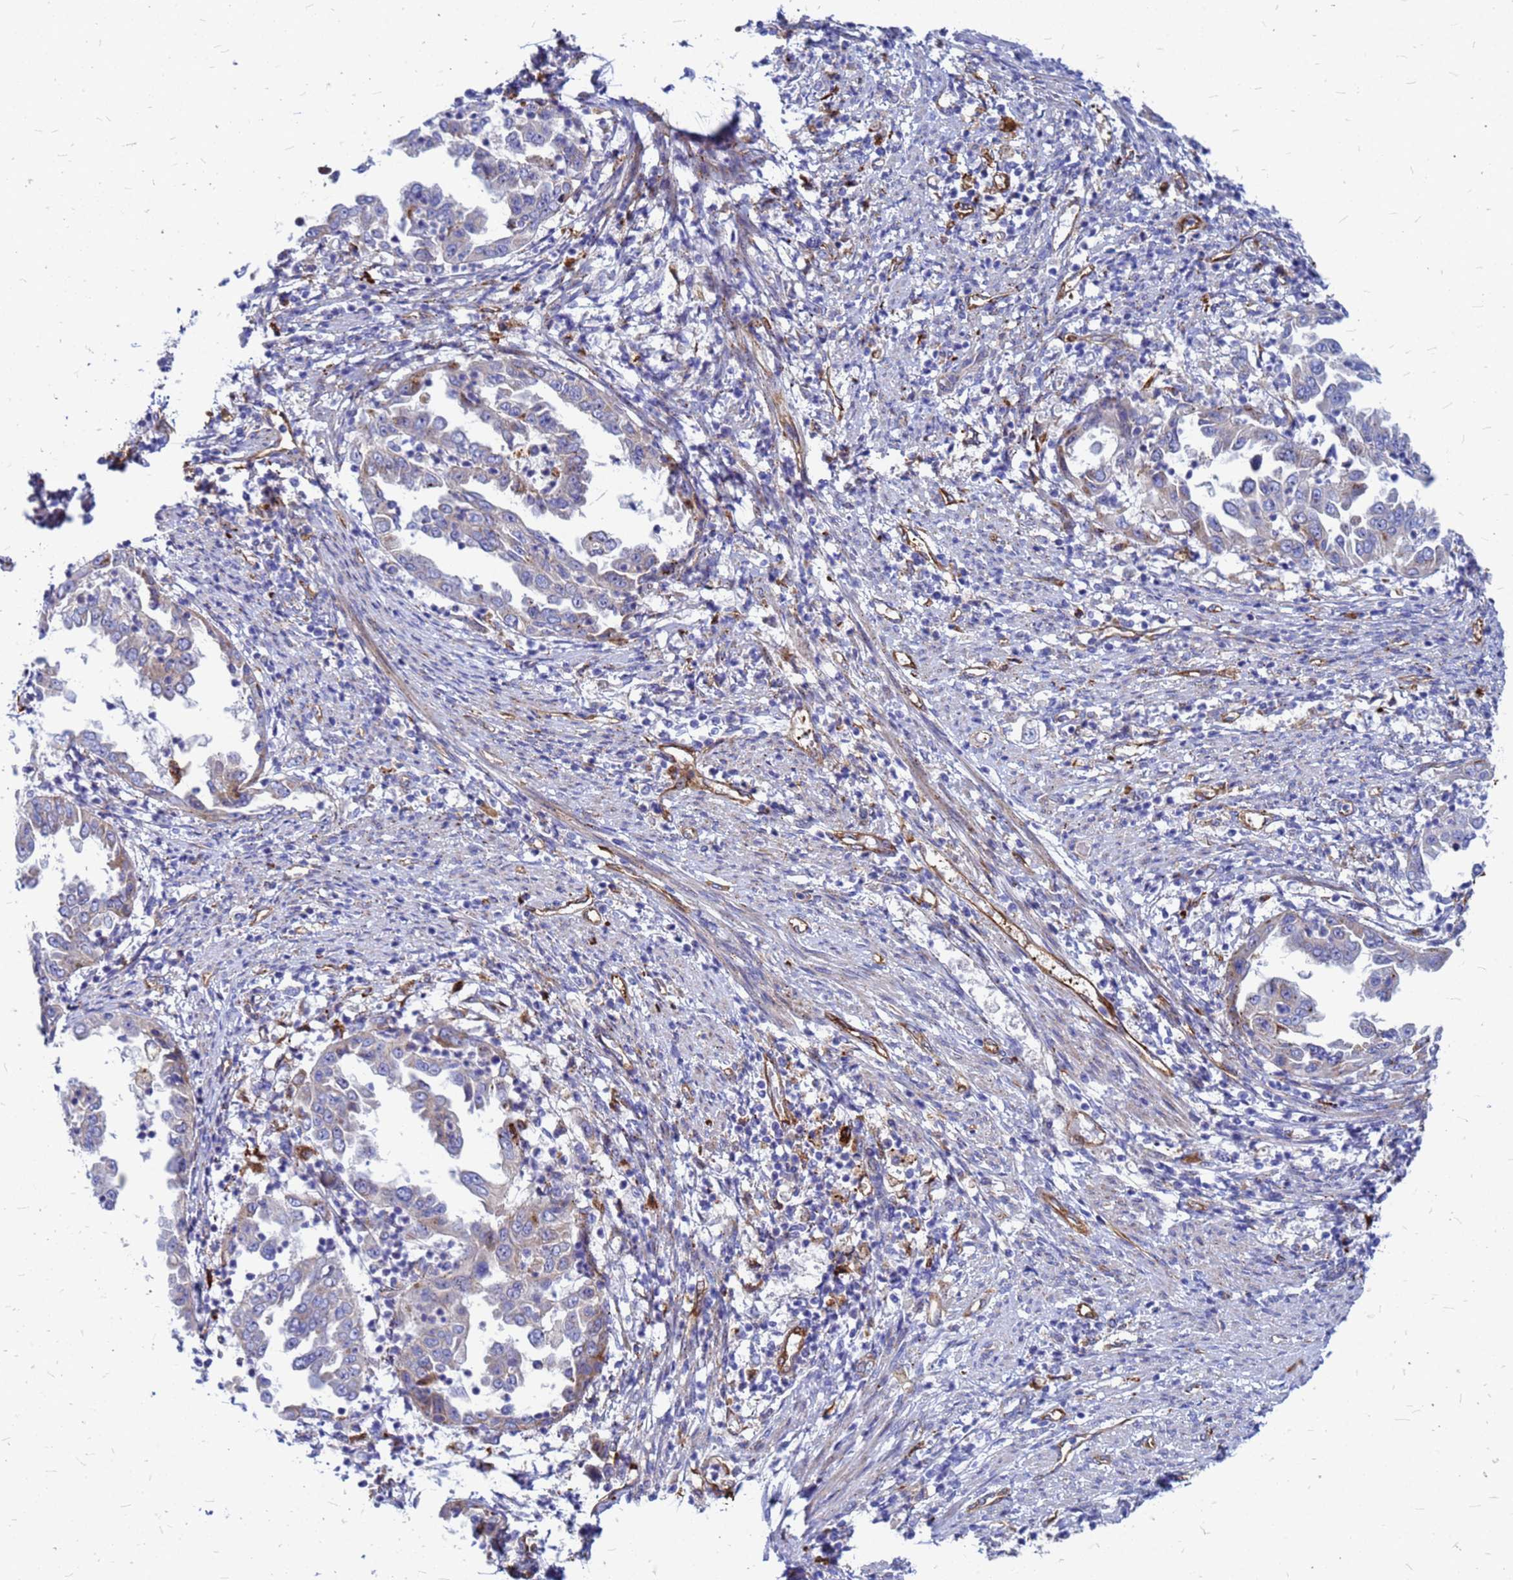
{"staining": {"intensity": "negative", "quantity": "none", "location": "none"}, "tissue": "endometrial cancer", "cell_type": "Tumor cells", "image_type": "cancer", "snomed": [{"axis": "morphology", "description": "Adenocarcinoma, NOS"}, {"axis": "topography", "description": "Endometrium"}], "caption": "Endometrial cancer (adenocarcinoma) was stained to show a protein in brown. There is no significant expression in tumor cells. (Immunohistochemistry, brightfield microscopy, high magnification).", "gene": "NOSTRIN", "patient": {"sex": "female", "age": 85}}